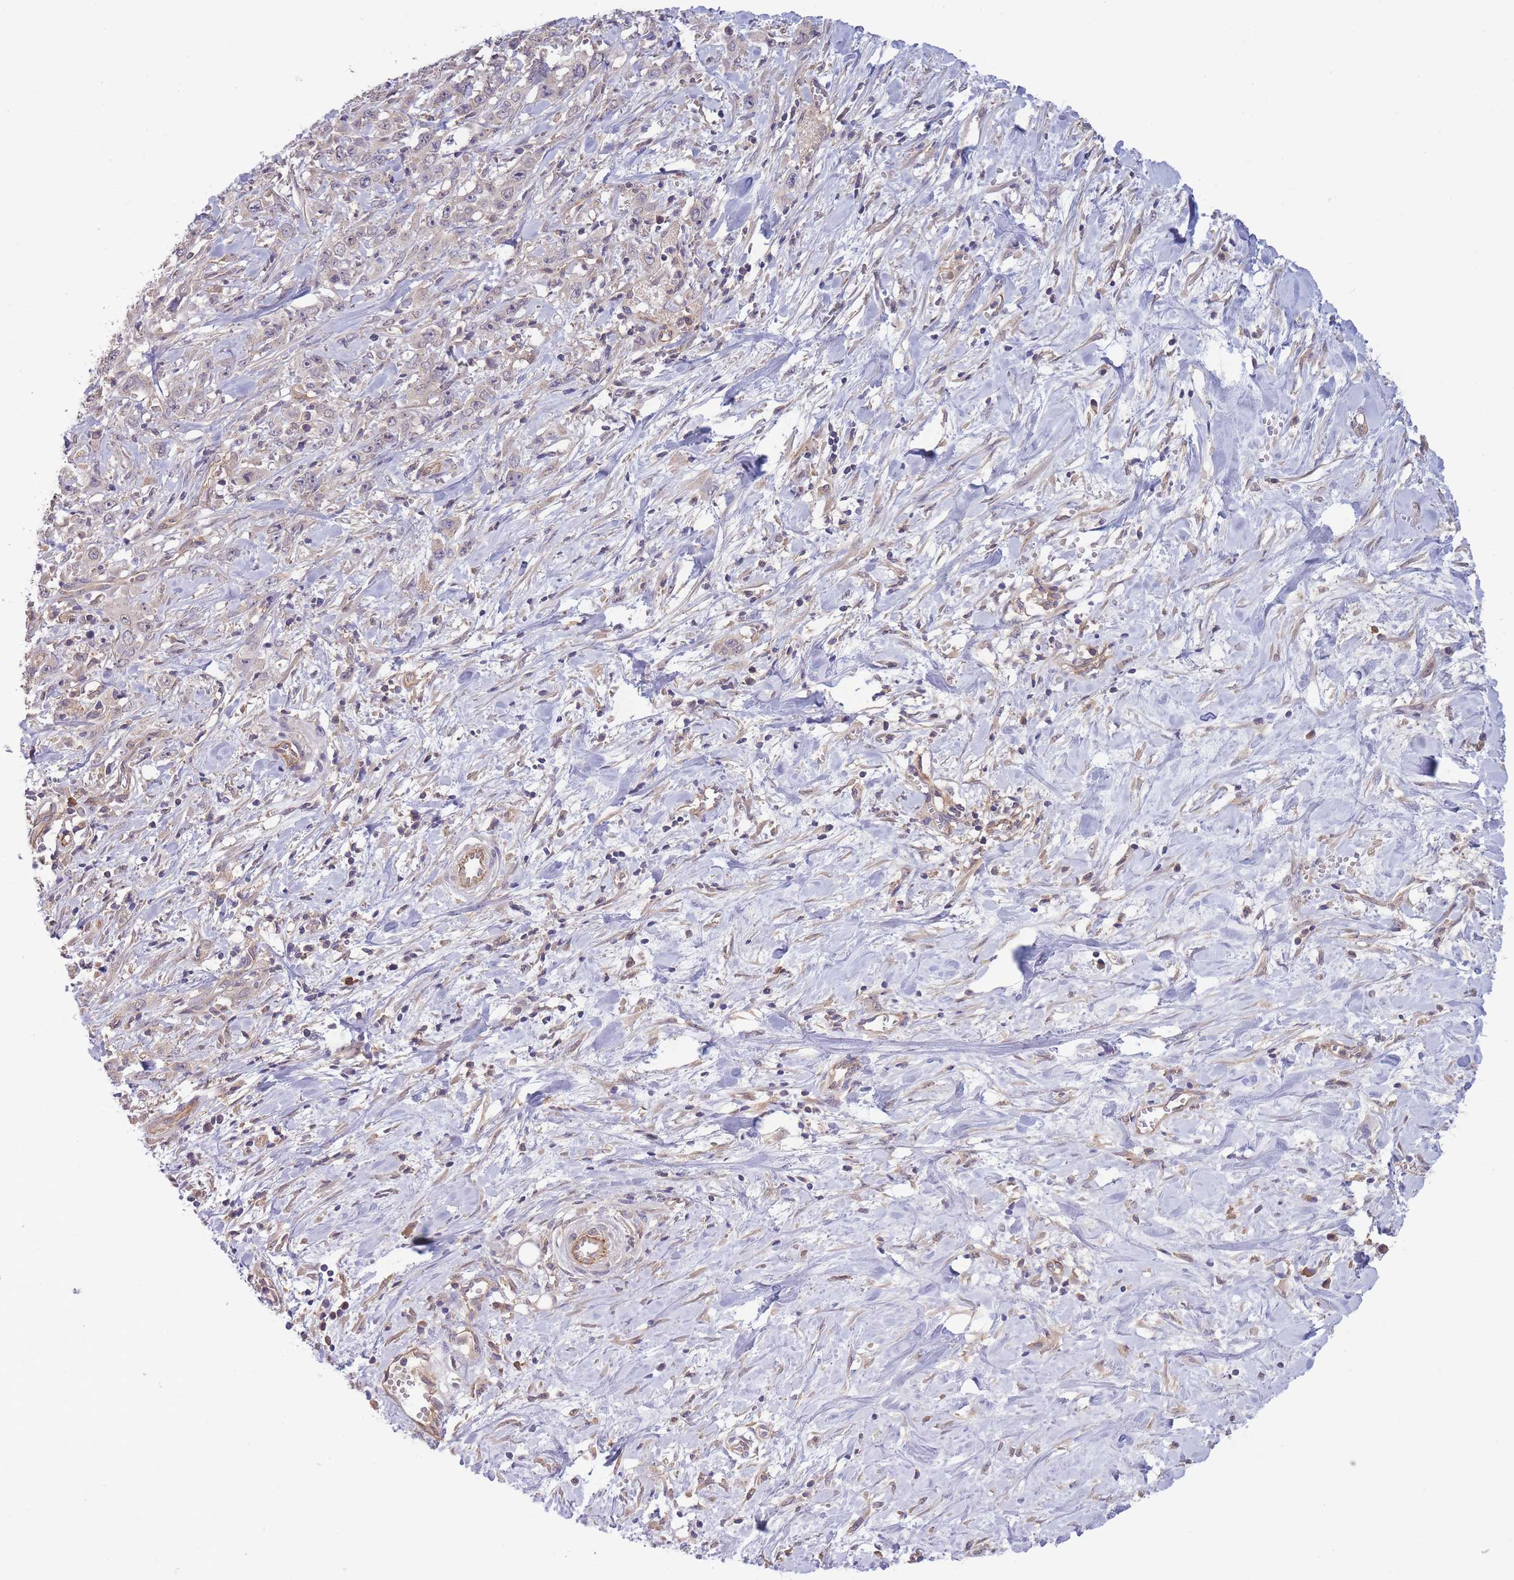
{"staining": {"intensity": "negative", "quantity": "none", "location": "none"}, "tissue": "stomach cancer", "cell_type": "Tumor cells", "image_type": "cancer", "snomed": [{"axis": "morphology", "description": "Adenocarcinoma, NOS"}, {"axis": "topography", "description": "Stomach, upper"}], "caption": "Immunohistochemical staining of stomach cancer (adenocarcinoma) demonstrates no significant expression in tumor cells.", "gene": "NDUFAF5", "patient": {"sex": "male", "age": 62}}